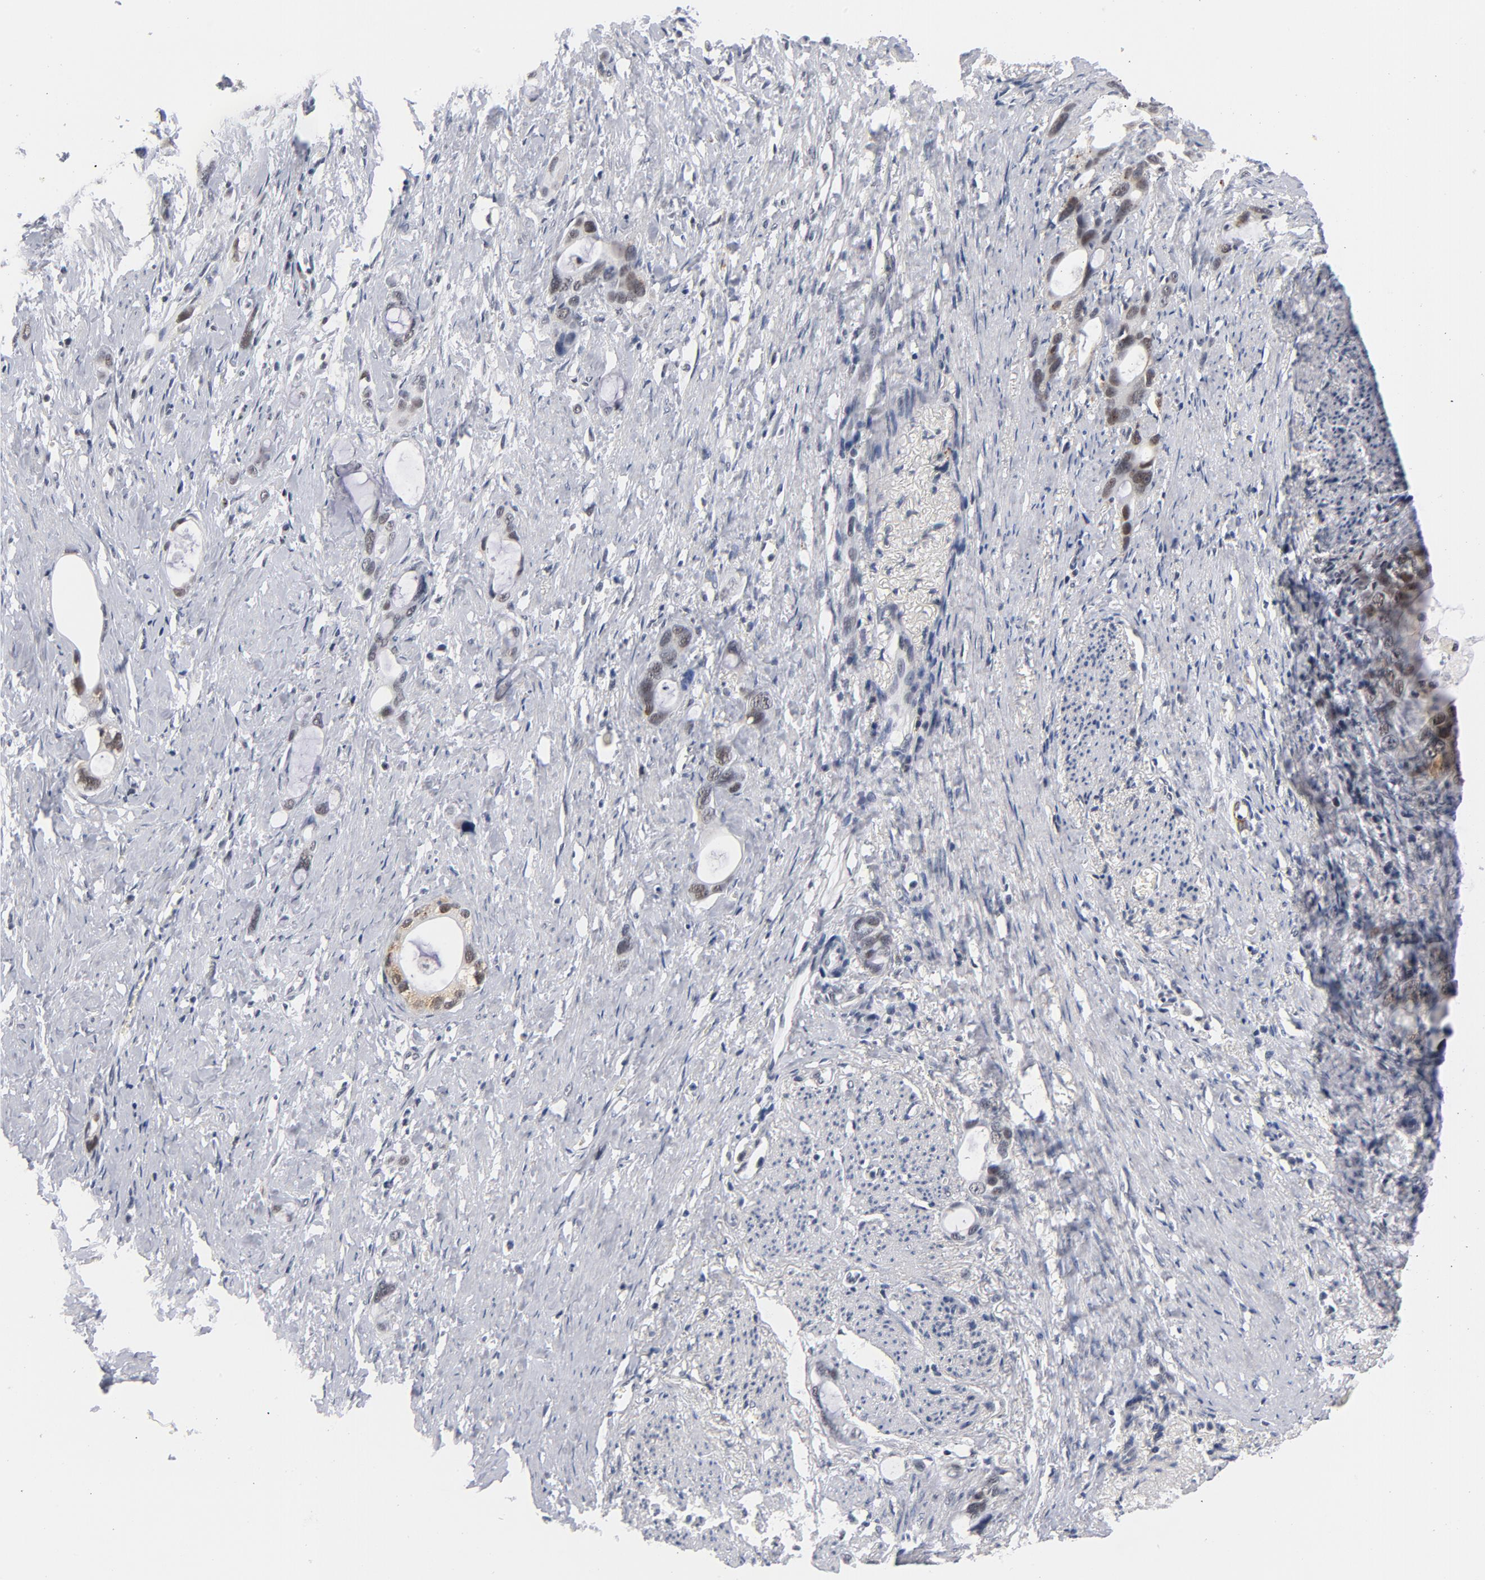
{"staining": {"intensity": "moderate", "quantity": "25%-75%", "location": "nuclear"}, "tissue": "stomach cancer", "cell_type": "Tumor cells", "image_type": "cancer", "snomed": [{"axis": "morphology", "description": "Adenocarcinoma, NOS"}, {"axis": "topography", "description": "Stomach"}], "caption": "Protein expression analysis of human stomach adenocarcinoma reveals moderate nuclear staining in approximately 25%-75% of tumor cells. (Brightfield microscopy of DAB IHC at high magnification).", "gene": "BAP1", "patient": {"sex": "female", "age": 75}}